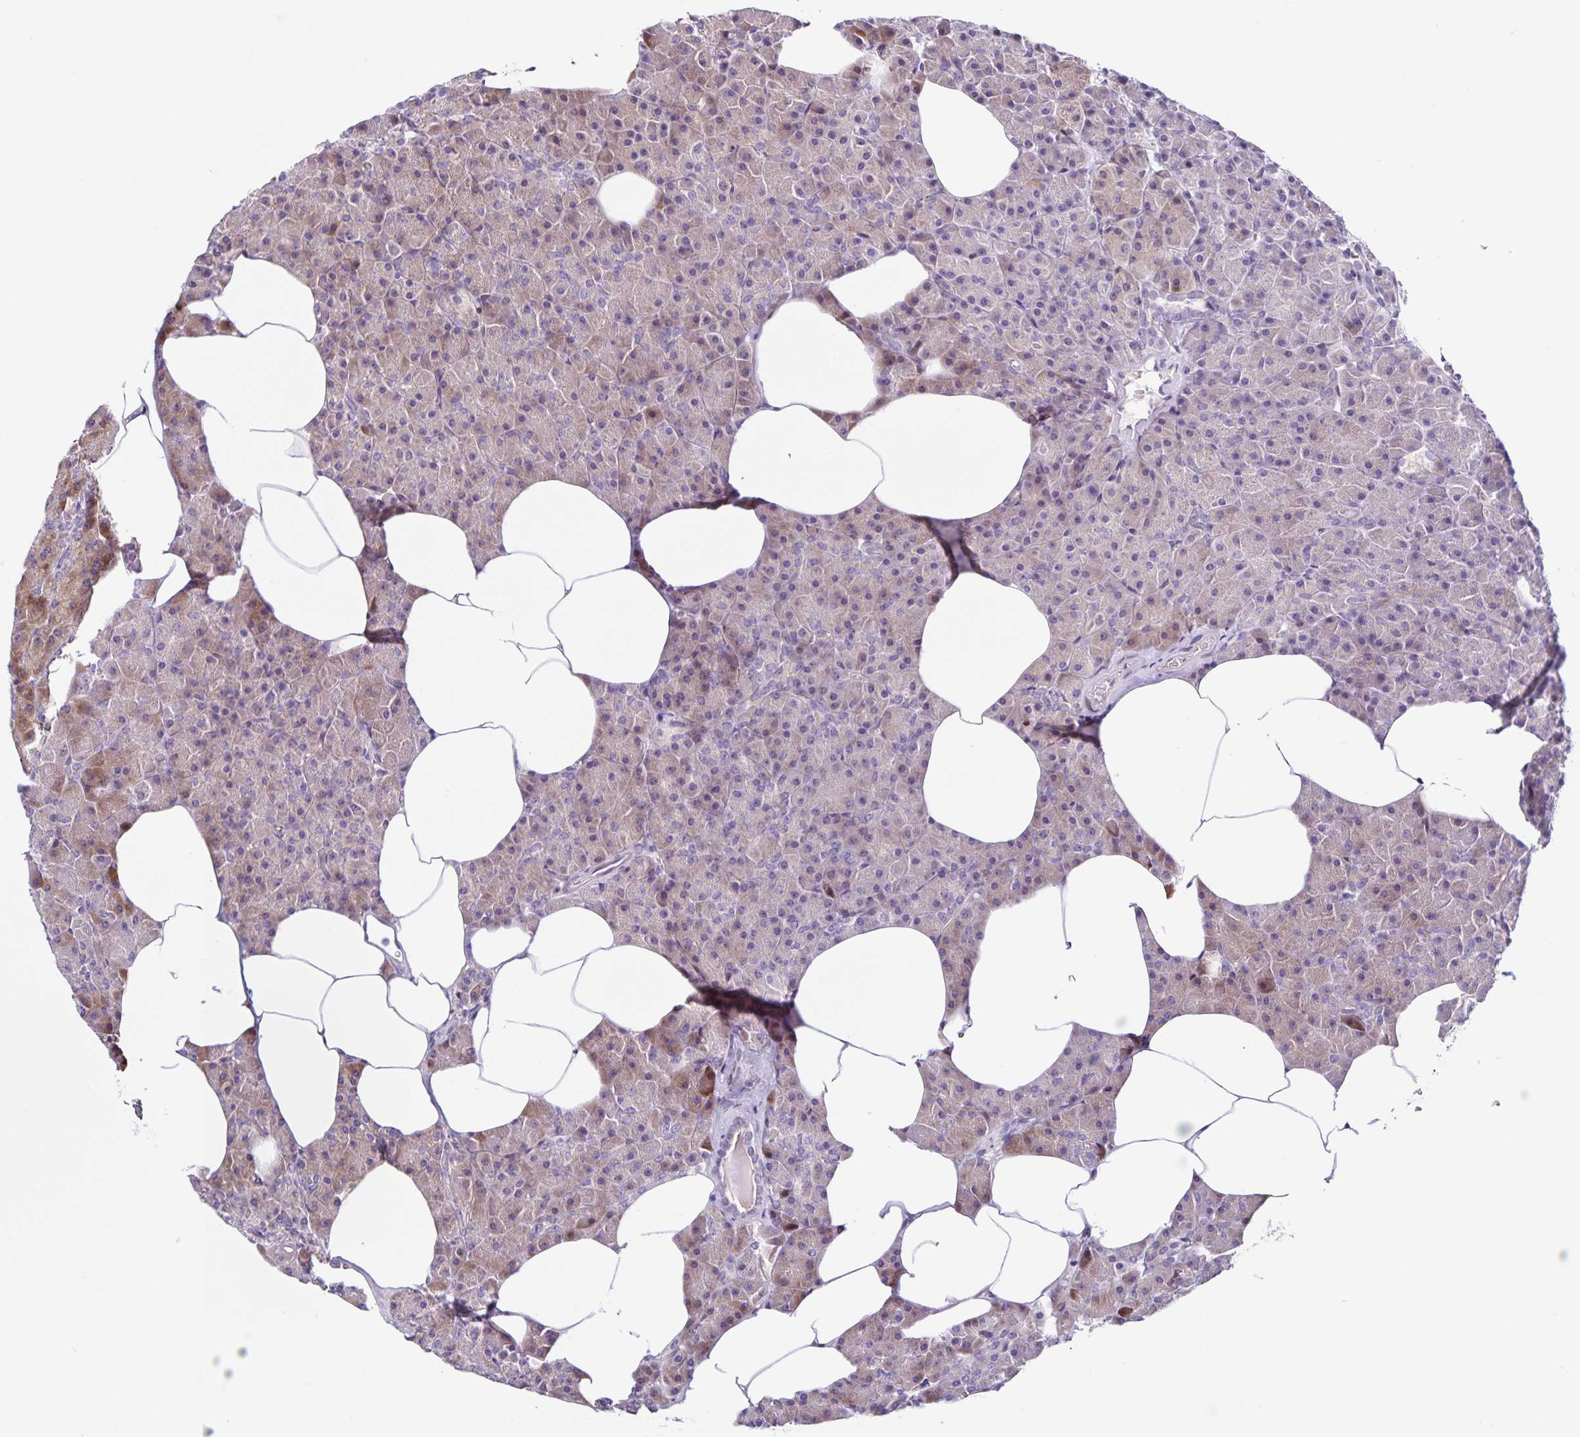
{"staining": {"intensity": "moderate", "quantity": "25%-75%", "location": "cytoplasmic/membranous"}, "tissue": "pancreas", "cell_type": "Exocrine glandular cells", "image_type": "normal", "snomed": [{"axis": "morphology", "description": "Normal tissue, NOS"}, {"axis": "topography", "description": "Pancreas"}], "caption": "DAB (3,3'-diaminobenzidine) immunohistochemical staining of benign pancreas demonstrates moderate cytoplasmic/membranous protein expression in about 25%-75% of exocrine glandular cells.", "gene": "RNFT2", "patient": {"sex": "female", "age": 45}}